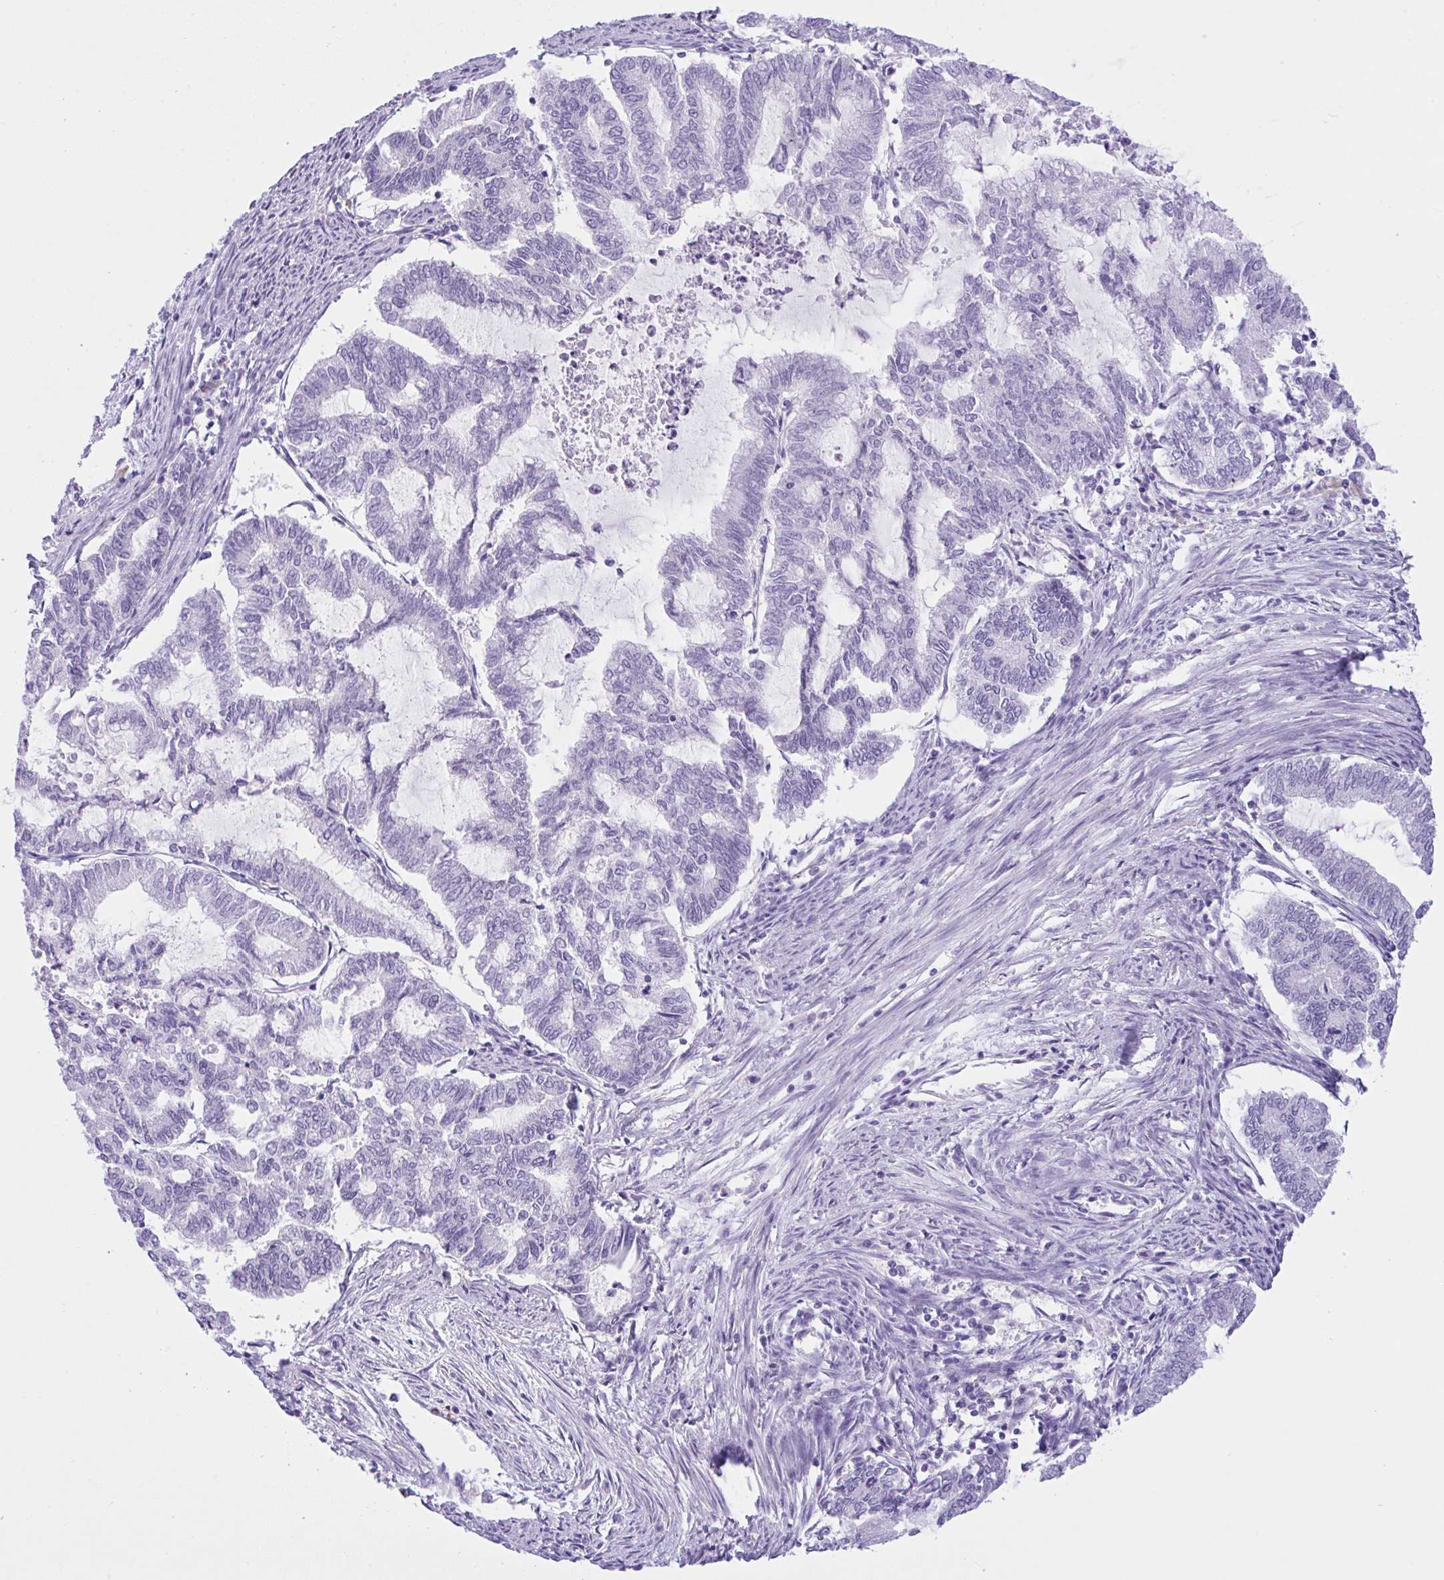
{"staining": {"intensity": "negative", "quantity": "none", "location": "none"}, "tissue": "endometrial cancer", "cell_type": "Tumor cells", "image_type": "cancer", "snomed": [{"axis": "morphology", "description": "Adenocarcinoma, NOS"}, {"axis": "topography", "description": "Endometrium"}], "caption": "Histopathology image shows no significant protein positivity in tumor cells of endometrial cancer (adenocarcinoma).", "gene": "NCF1", "patient": {"sex": "female", "age": 79}}